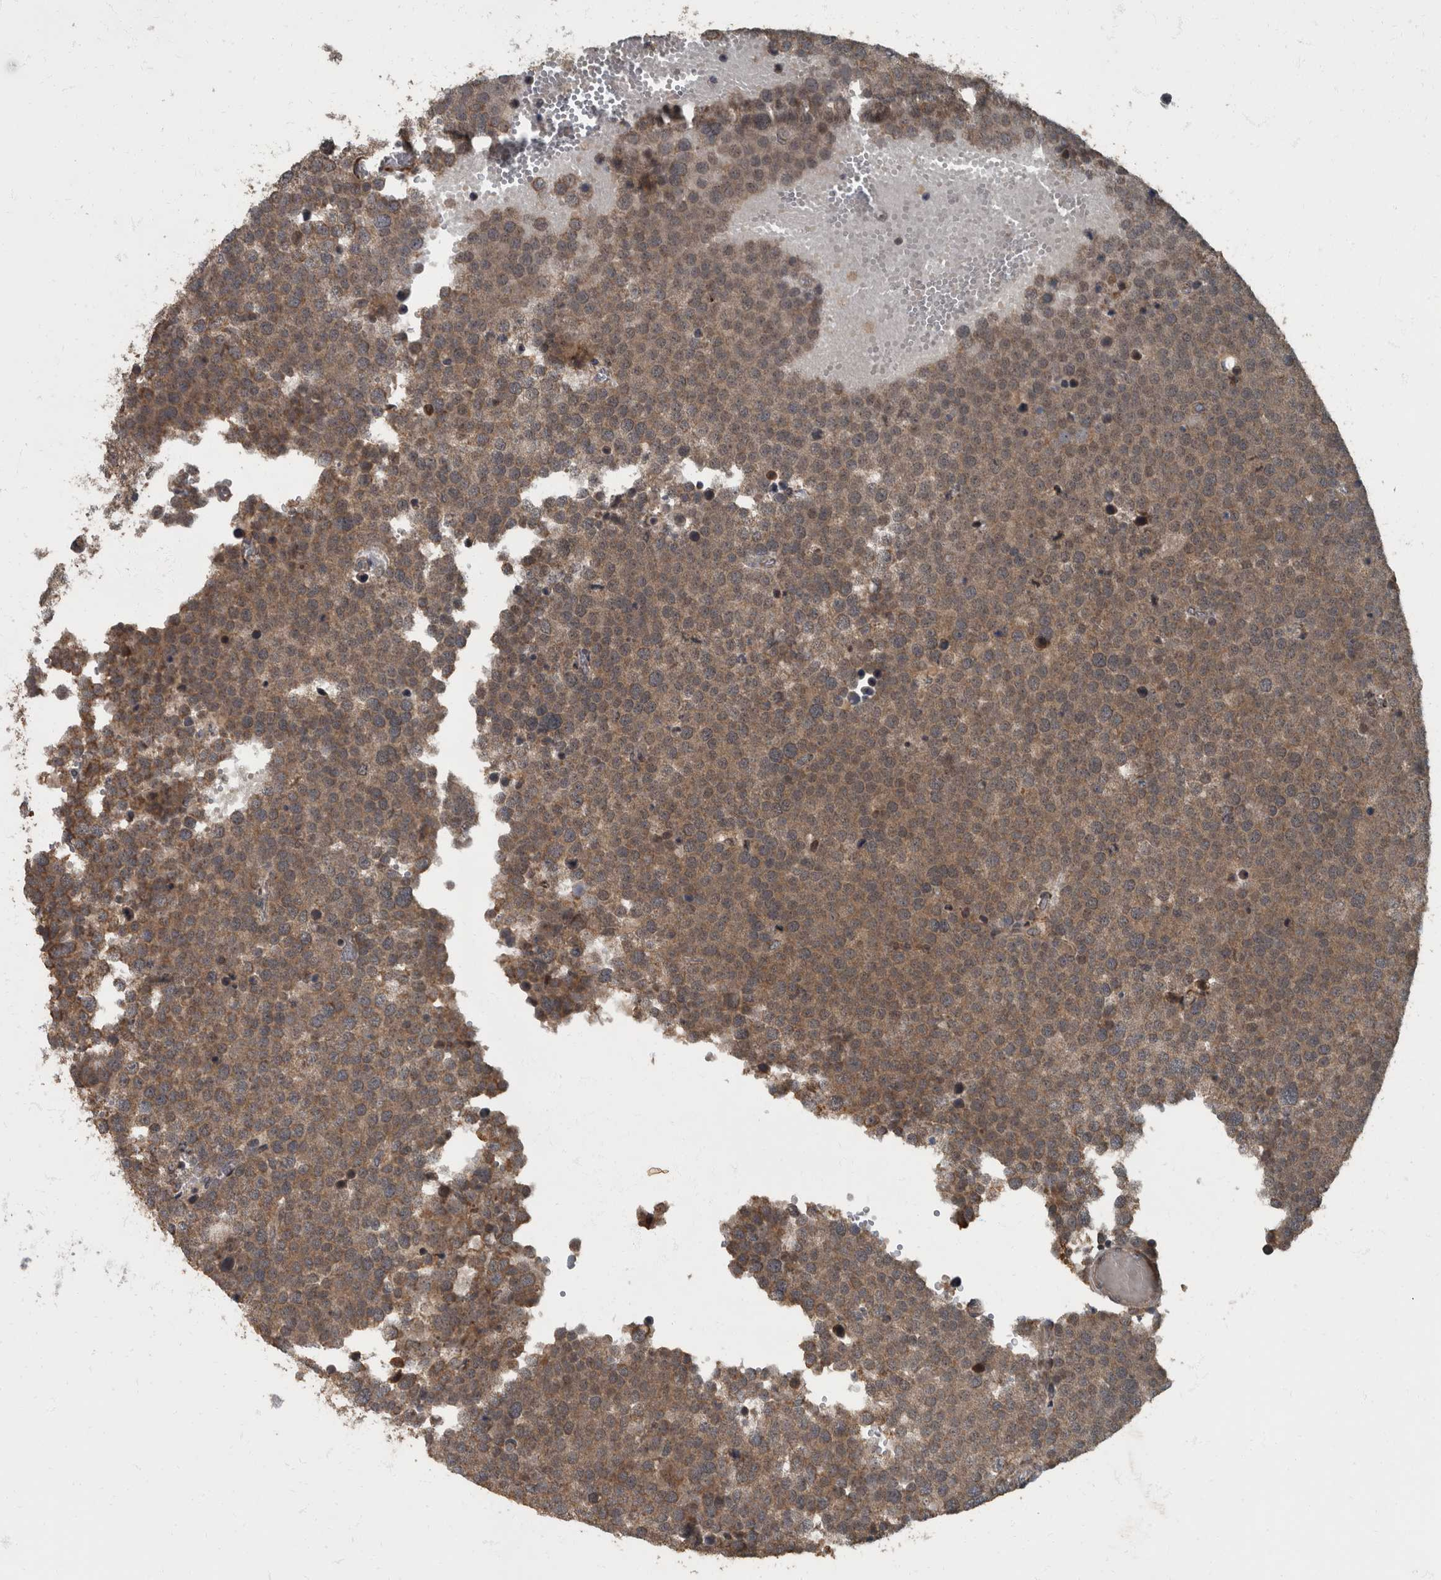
{"staining": {"intensity": "moderate", "quantity": ">75%", "location": "cytoplasmic/membranous"}, "tissue": "testis cancer", "cell_type": "Tumor cells", "image_type": "cancer", "snomed": [{"axis": "morphology", "description": "Seminoma, NOS"}, {"axis": "topography", "description": "Testis"}], "caption": "Testis cancer was stained to show a protein in brown. There is medium levels of moderate cytoplasmic/membranous positivity in approximately >75% of tumor cells.", "gene": "RABGGTB", "patient": {"sex": "male", "age": 71}}